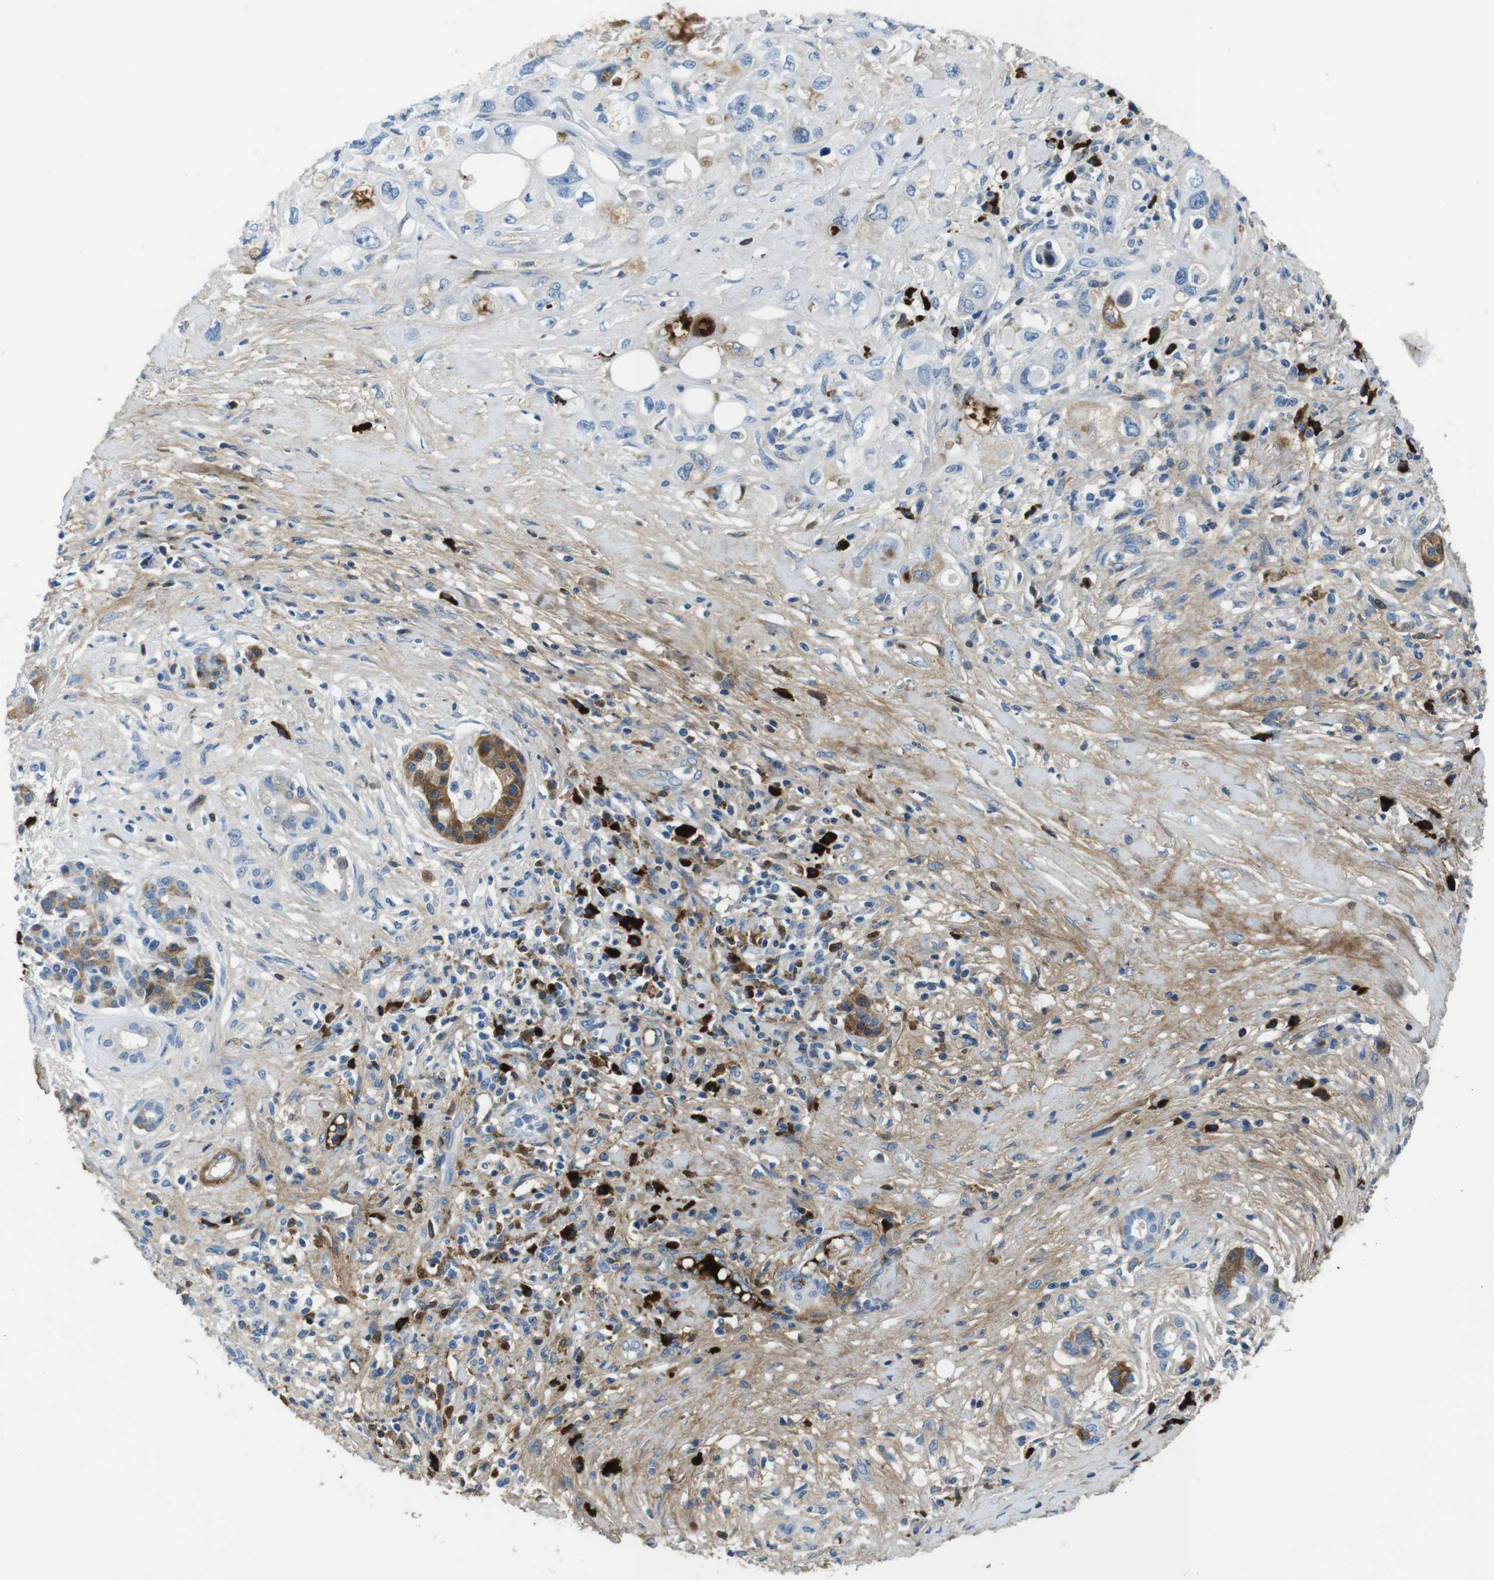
{"staining": {"intensity": "negative", "quantity": "none", "location": "none"}, "tissue": "pancreatic cancer", "cell_type": "Tumor cells", "image_type": "cancer", "snomed": [{"axis": "morphology", "description": "Adenocarcinoma, NOS"}, {"axis": "topography", "description": "Pancreas"}], "caption": "High power microscopy micrograph of an IHC image of pancreatic adenocarcinoma, revealing no significant expression in tumor cells.", "gene": "IGKC", "patient": {"sex": "female", "age": 56}}